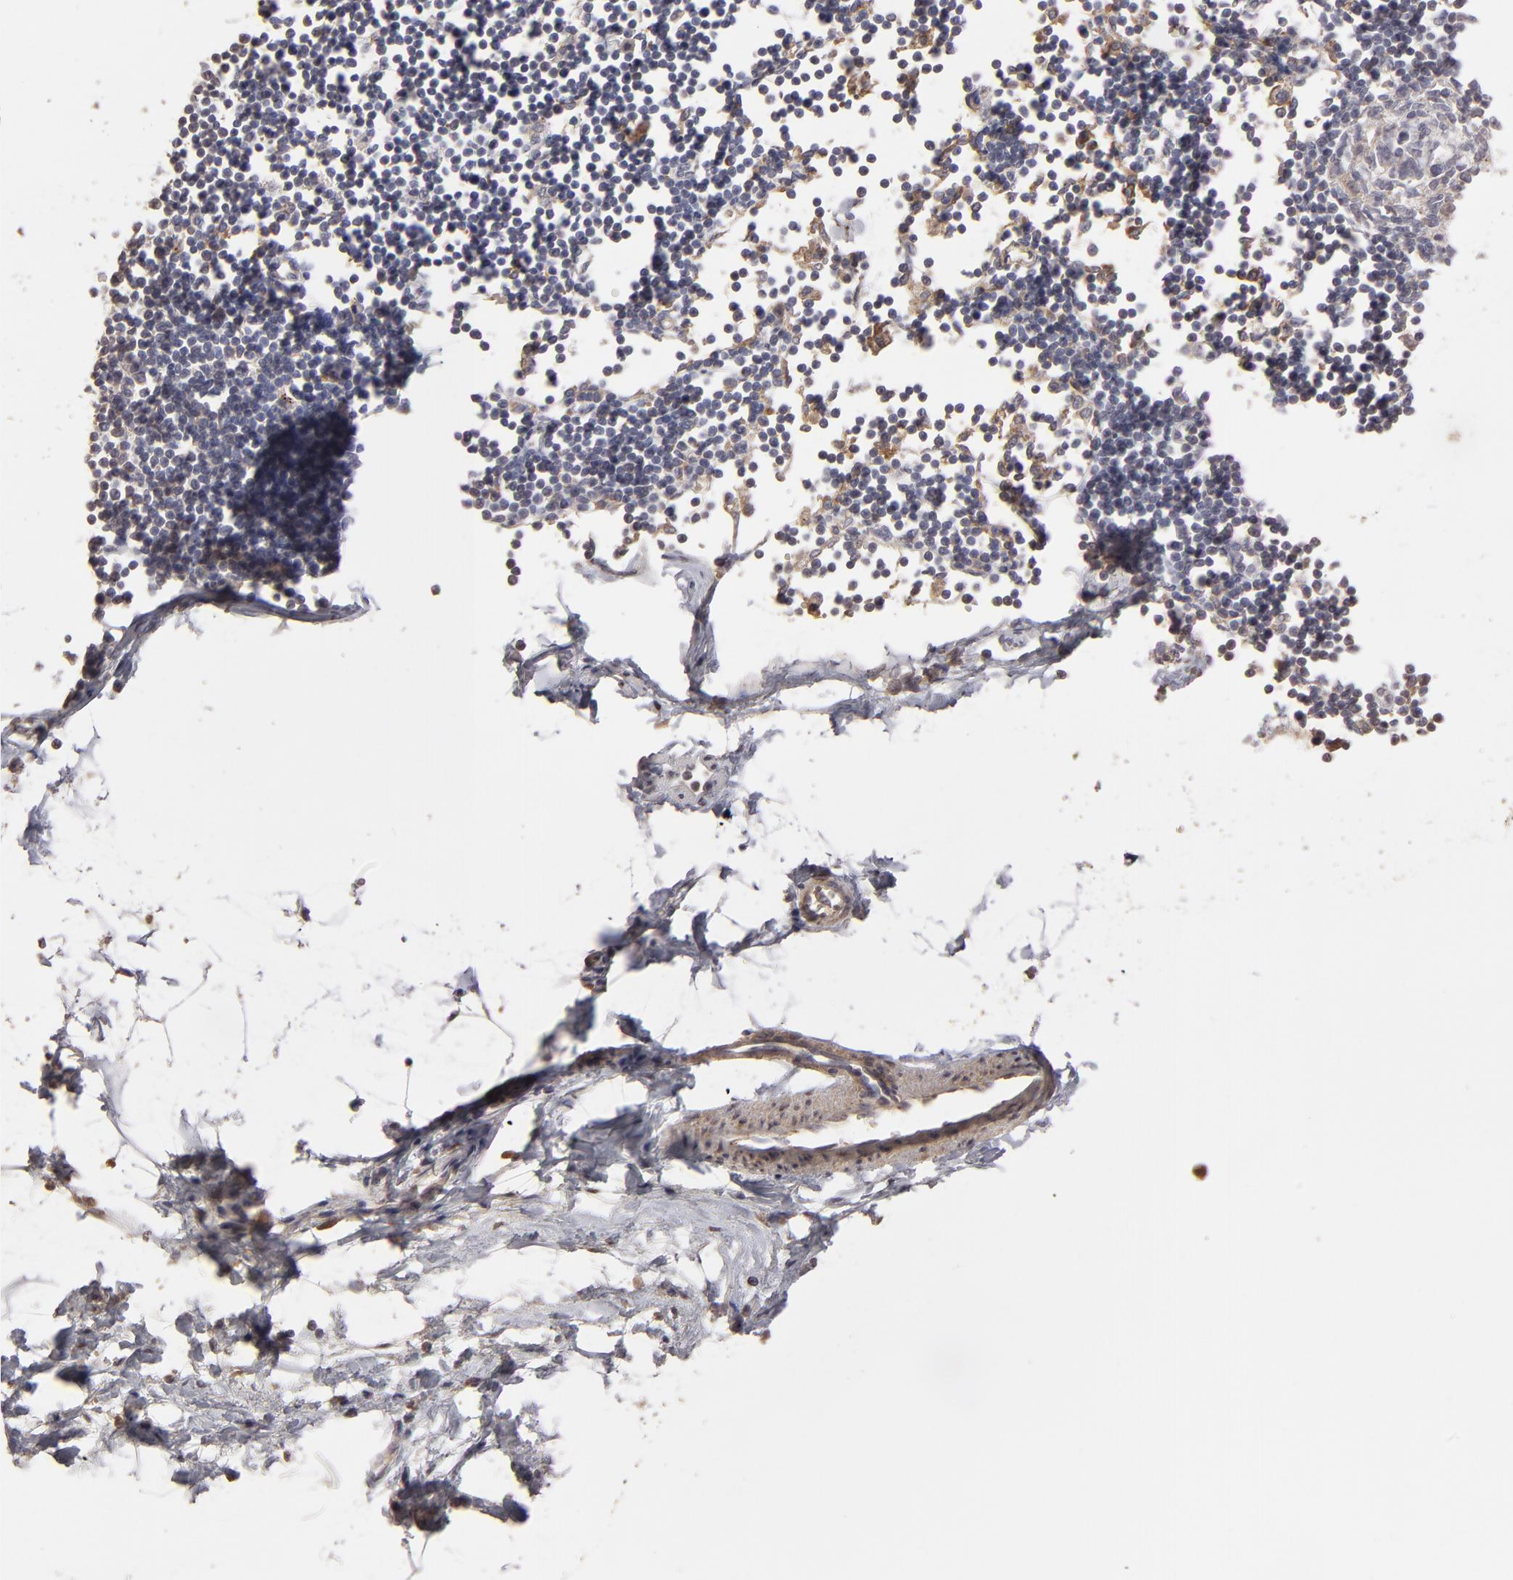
{"staining": {"intensity": "negative", "quantity": "none", "location": "none"}, "tissue": "adipose tissue", "cell_type": "Adipocytes", "image_type": "normal", "snomed": [{"axis": "morphology", "description": "Normal tissue, NOS"}, {"axis": "morphology", "description": "Adenocarcinoma, NOS"}, {"axis": "topography", "description": "Colon"}, {"axis": "topography", "description": "Peripheral nerve tissue"}], "caption": "This is an immunohistochemistry histopathology image of normal adipose tissue. There is no staining in adipocytes.", "gene": "ITGB5", "patient": {"sex": "male", "age": 14}}